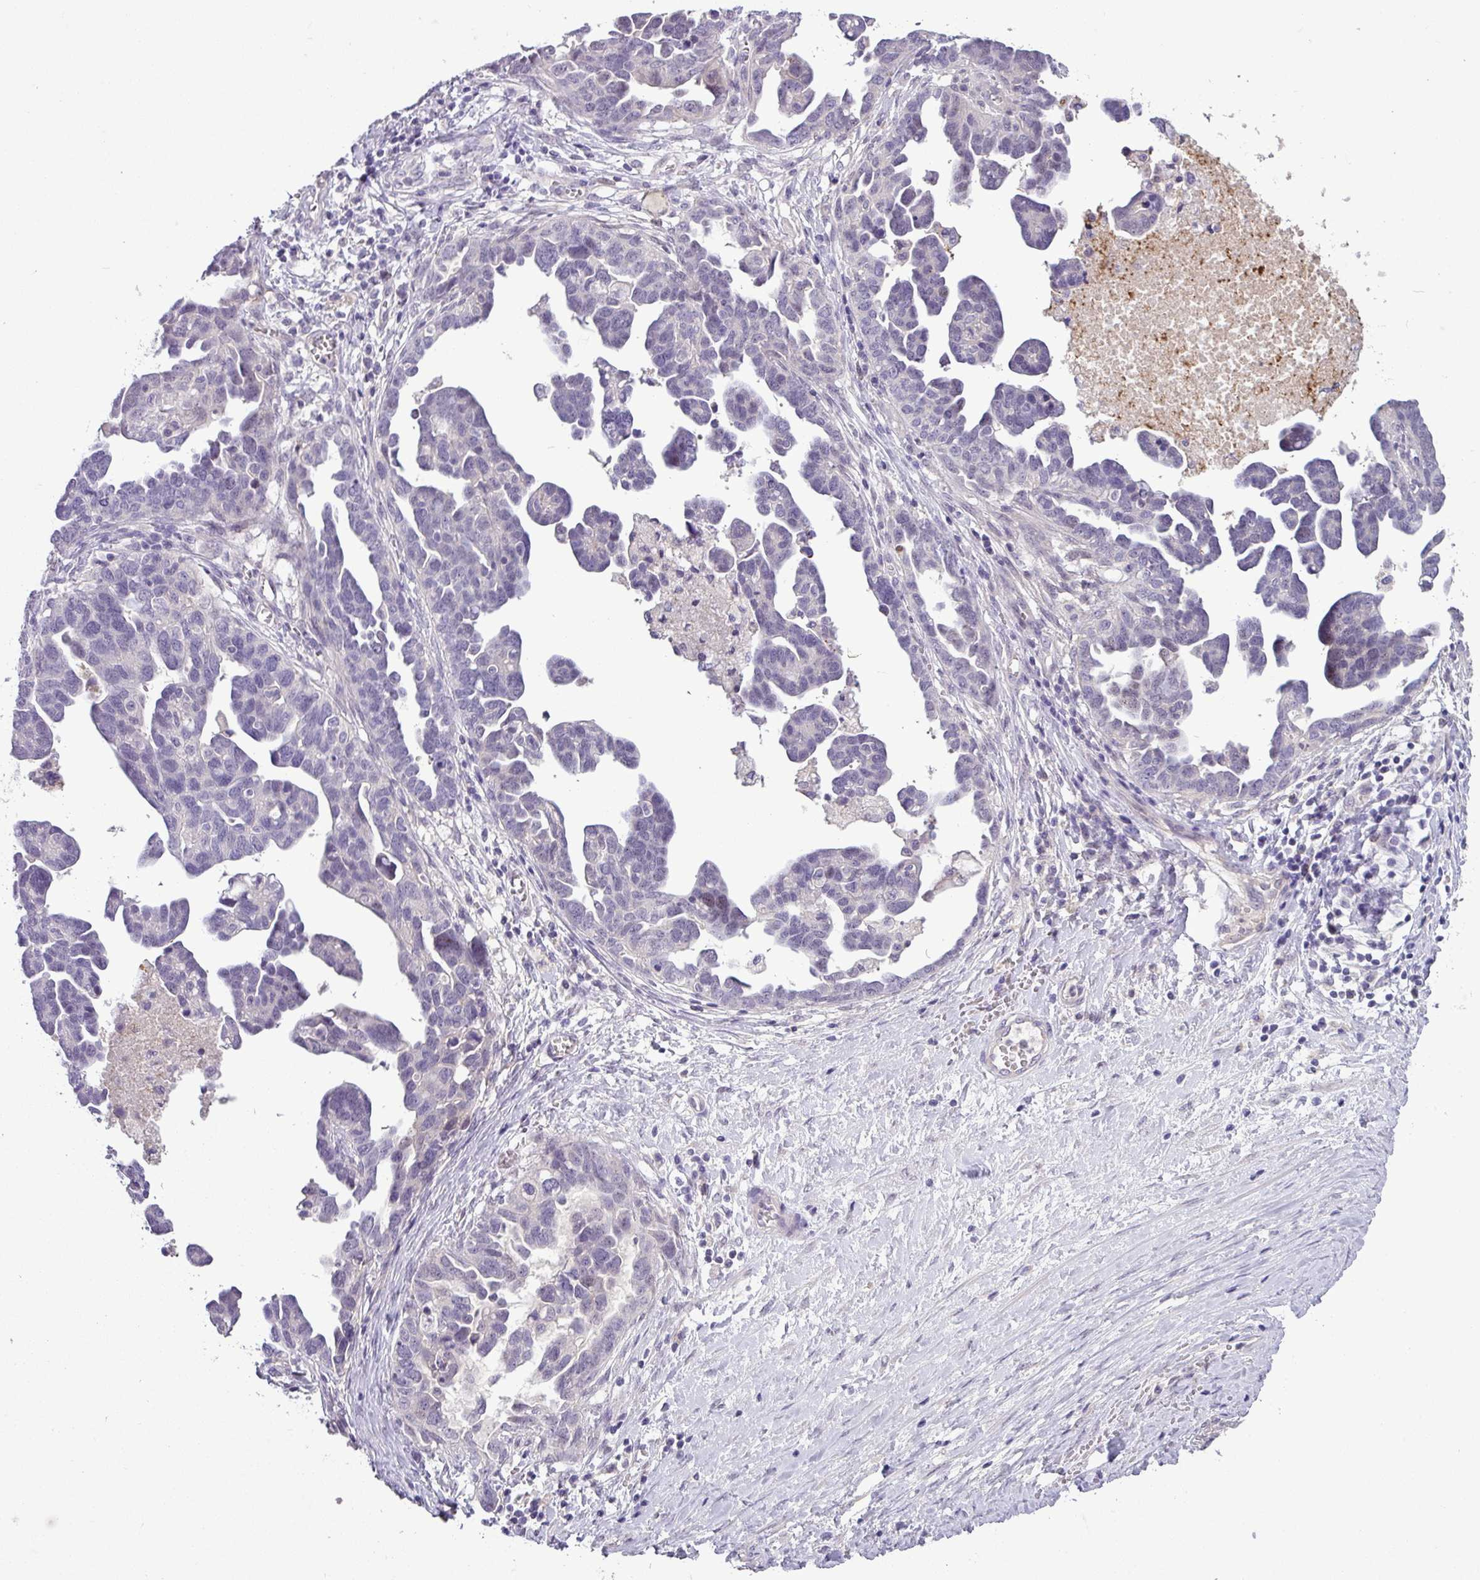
{"staining": {"intensity": "negative", "quantity": "none", "location": "none"}, "tissue": "ovarian cancer", "cell_type": "Tumor cells", "image_type": "cancer", "snomed": [{"axis": "morphology", "description": "Cystadenocarcinoma, serous, NOS"}, {"axis": "topography", "description": "Ovary"}], "caption": "IHC photomicrograph of human ovarian cancer (serous cystadenocarcinoma) stained for a protein (brown), which displays no positivity in tumor cells.", "gene": "PNLDC1", "patient": {"sex": "female", "age": 54}}